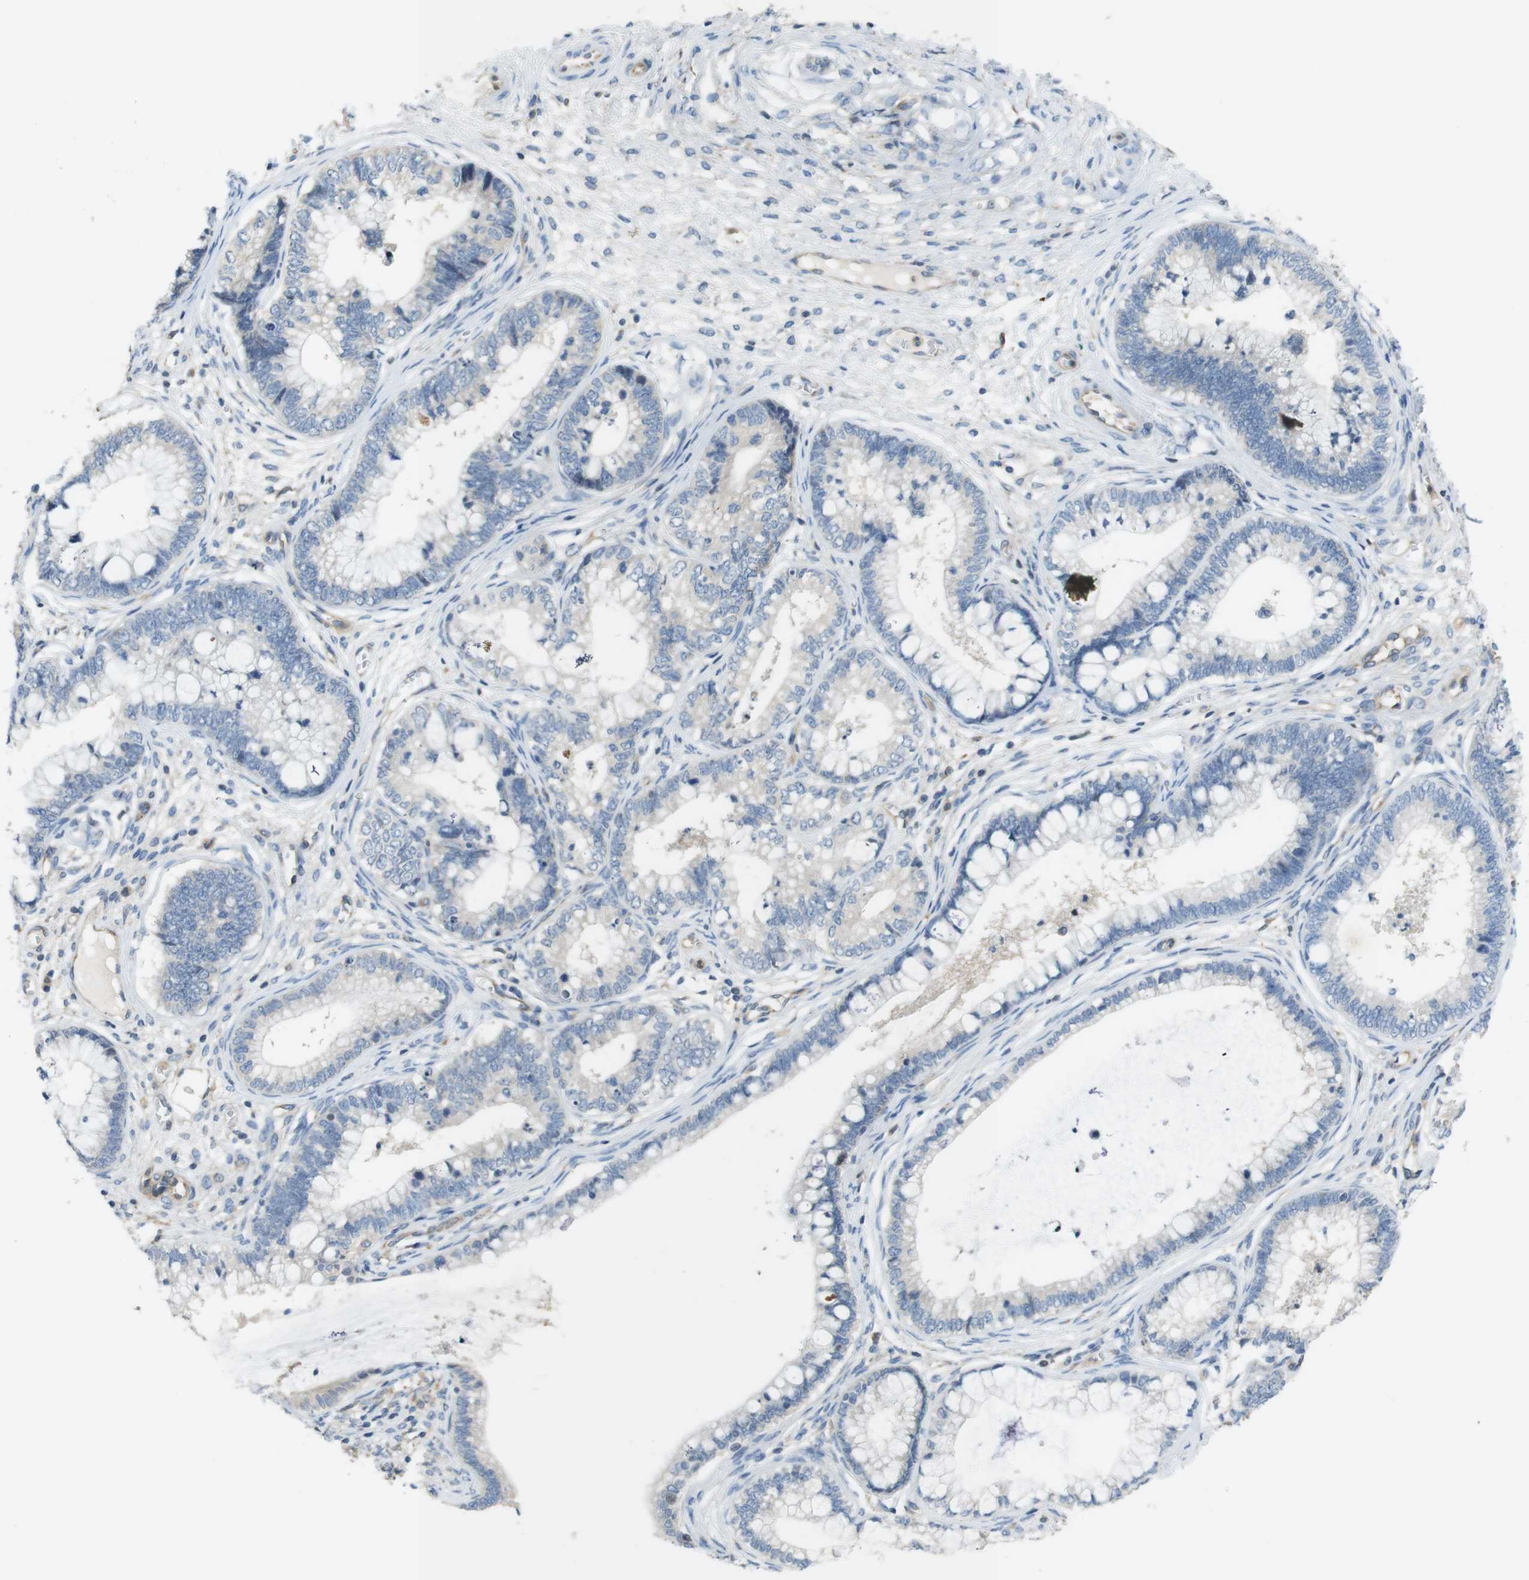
{"staining": {"intensity": "negative", "quantity": "none", "location": "none"}, "tissue": "cervical cancer", "cell_type": "Tumor cells", "image_type": "cancer", "snomed": [{"axis": "morphology", "description": "Adenocarcinoma, NOS"}, {"axis": "topography", "description": "Cervix"}], "caption": "Immunohistochemistry (IHC) of cervical adenocarcinoma exhibits no expression in tumor cells. The staining is performed using DAB (3,3'-diaminobenzidine) brown chromogen with nuclei counter-stained in using hematoxylin.", "gene": "PCDH10", "patient": {"sex": "female", "age": 44}}